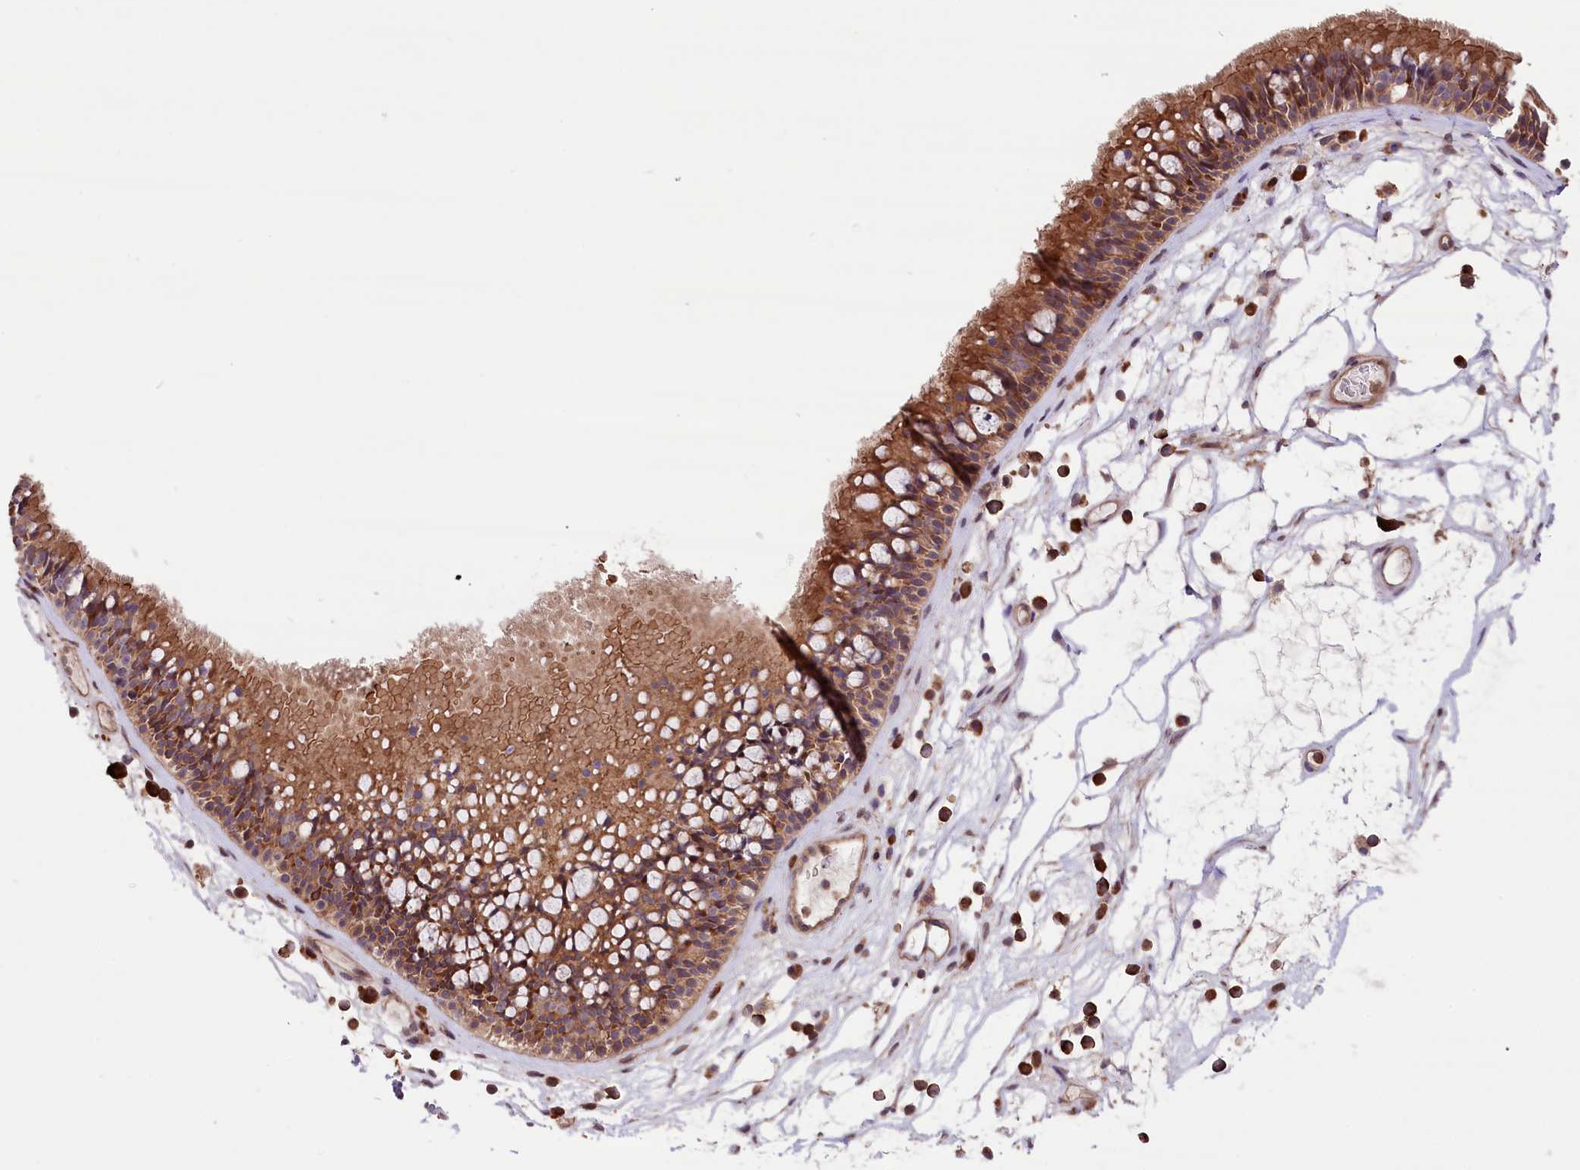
{"staining": {"intensity": "moderate", "quantity": ">75%", "location": "cytoplasmic/membranous"}, "tissue": "nasopharynx", "cell_type": "Respiratory epithelial cells", "image_type": "normal", "snomed": [{"axis": "morphology", "description": "Normal tissue, NOS"}, {"axis": "morphology", "description": "Inflammation, NOS"}, {"axis": "morphology", "description": "Malignant melanoma, Metastatic site"}, {"axis": "topography", "description": "Nasopharynx"}], "caption": "Protein expression analysis of benign nasopharynx shows moderate cytoplasmic/membranous expression in about >75% of respiratory epithelial cells. (Brightfield microscopy of DAB IHC at high magnification).", "gene": "RIC8A", "patient": {"sex": "male", "age": 70}}